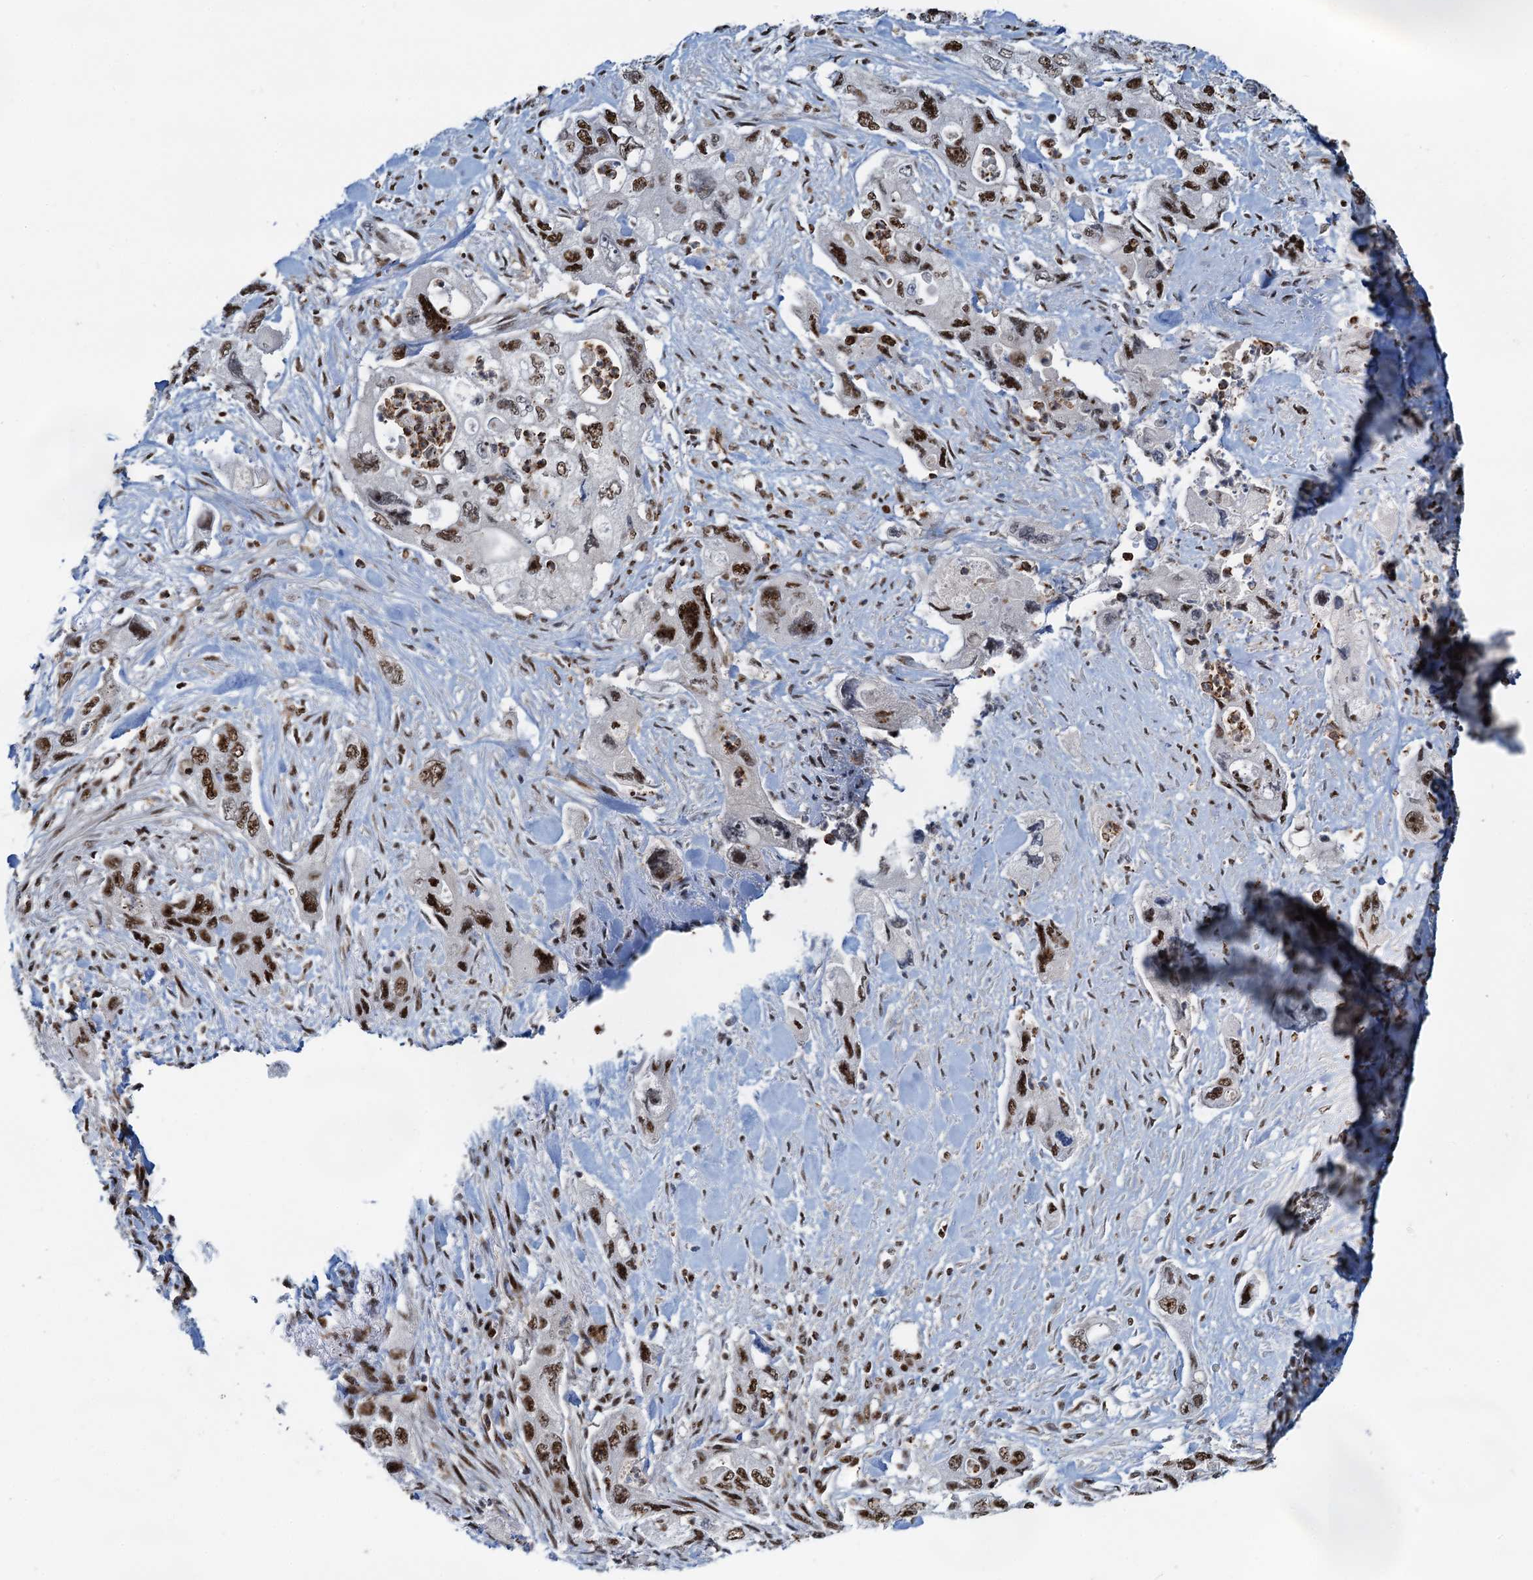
{"staining": {"intensity": "strong", "quantity": ">75%", "location": "nuclear"}, "tissue": "pancreatic cancer", "cell_type": "Tumor cells", "image_type": "cancer", "snomed": [{"axis": "morphology", "description": "Adenocarcinoma, NOS"}, {"axis": "topography", "description": "Pancreas"}], "caption": "Immunohistochemical staining of human adenocarcinoma (pancreatic) displays high levels of strong nuclear expression in about >75% of tumor cells.", "gene": "RBM26", "patient": {"sex": "female", "age": 73}}